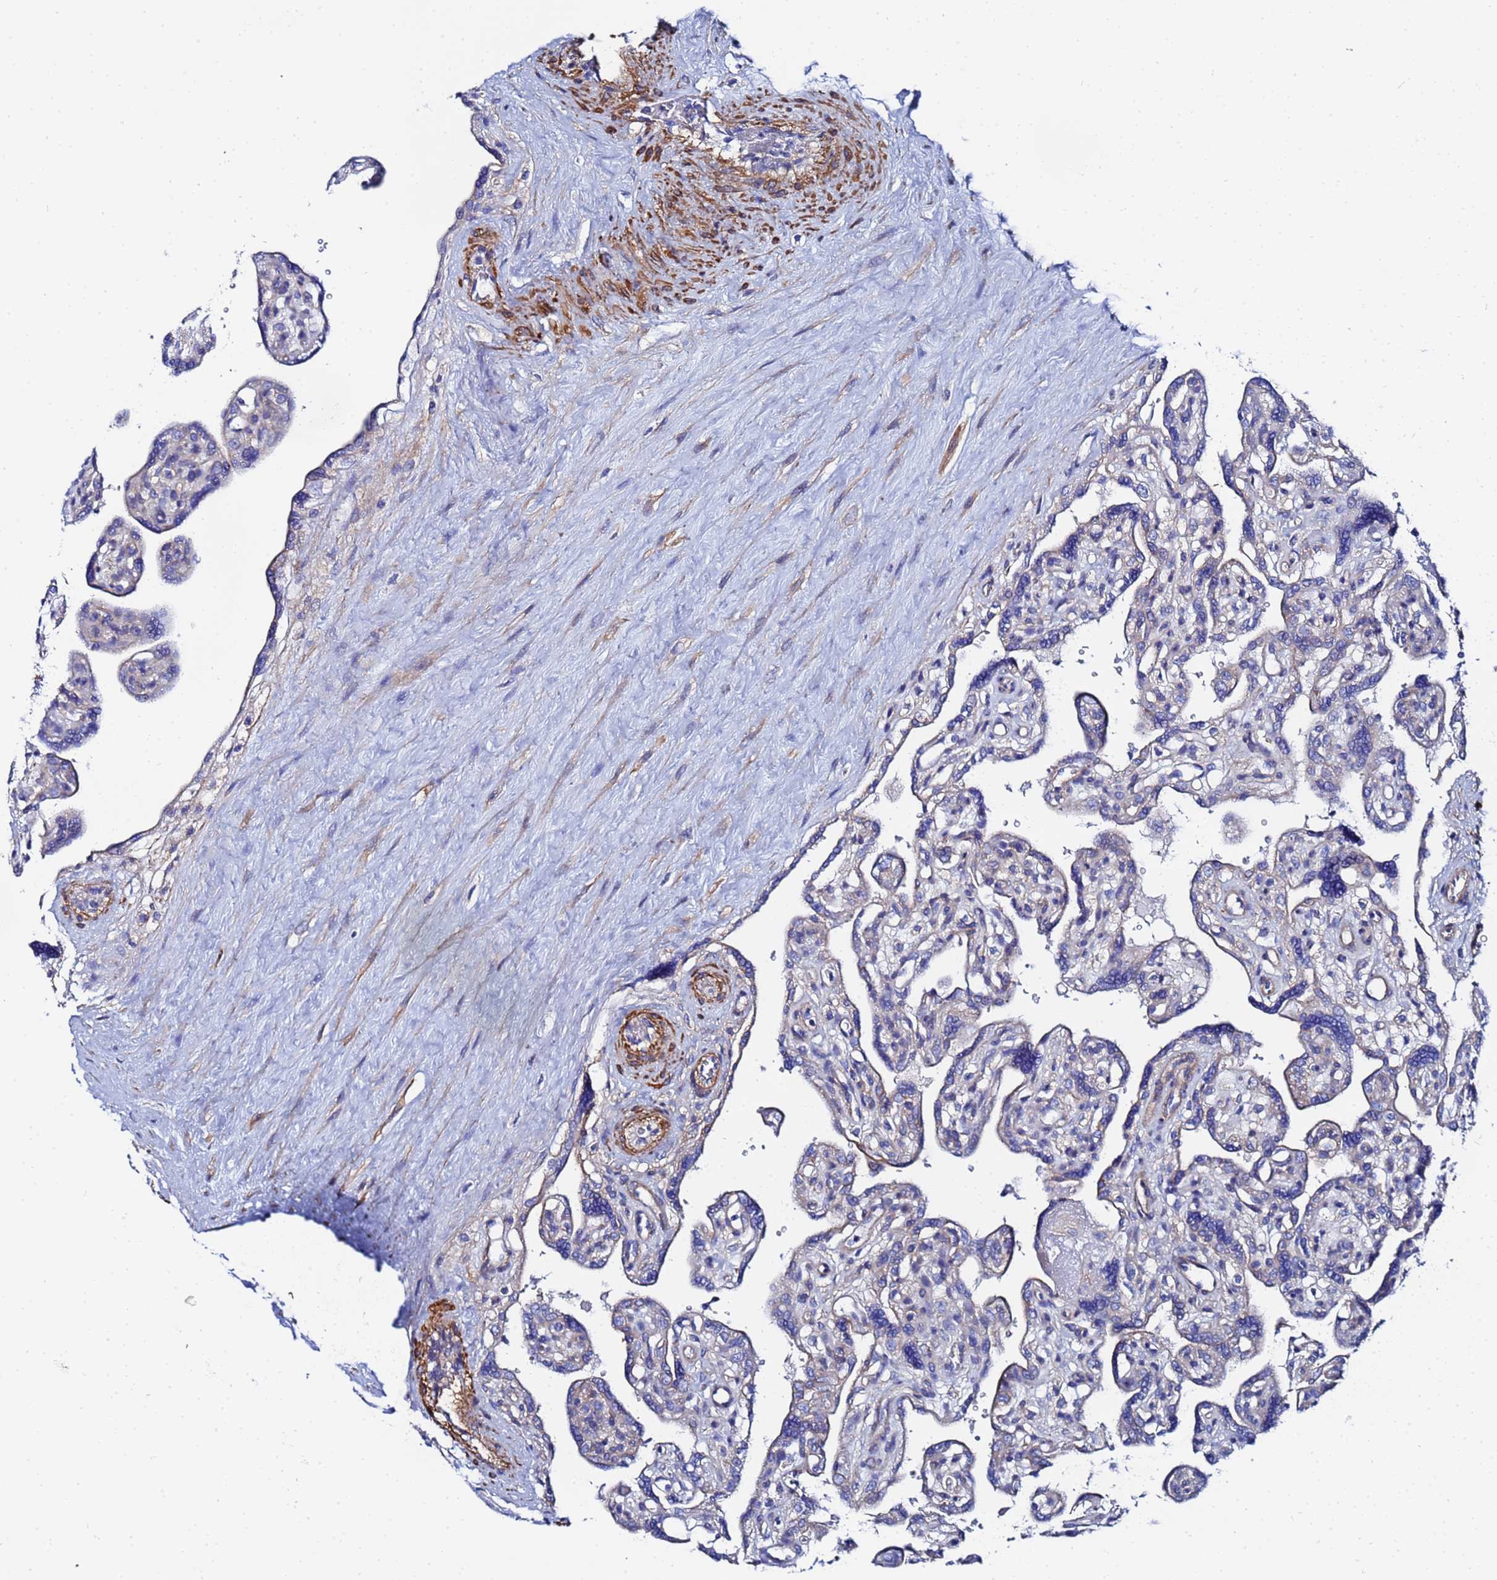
{"staining": {"intensity": "weak", "quantity": "<25%", "location": "cytoplasmic/membranous"}, "tissue": "placenta", "cell_type": "Trophoblastic cells", "image_type": "normal", "snomed": [{"axis": "morphology", "description": "Normal tissue, NOS"}, {"axis": "topography", "description": "Placenta"}], "caption": "Trophoblastic cells show no significant staining in normal placenta. Brightfield microscopy of immunohistochemistry (IHC) stained with DAB (brown) and hematoxylin (blue), captured at high magnification.", "gene": "RAB39A", "patient": {"sex": "female", "age": 39}}